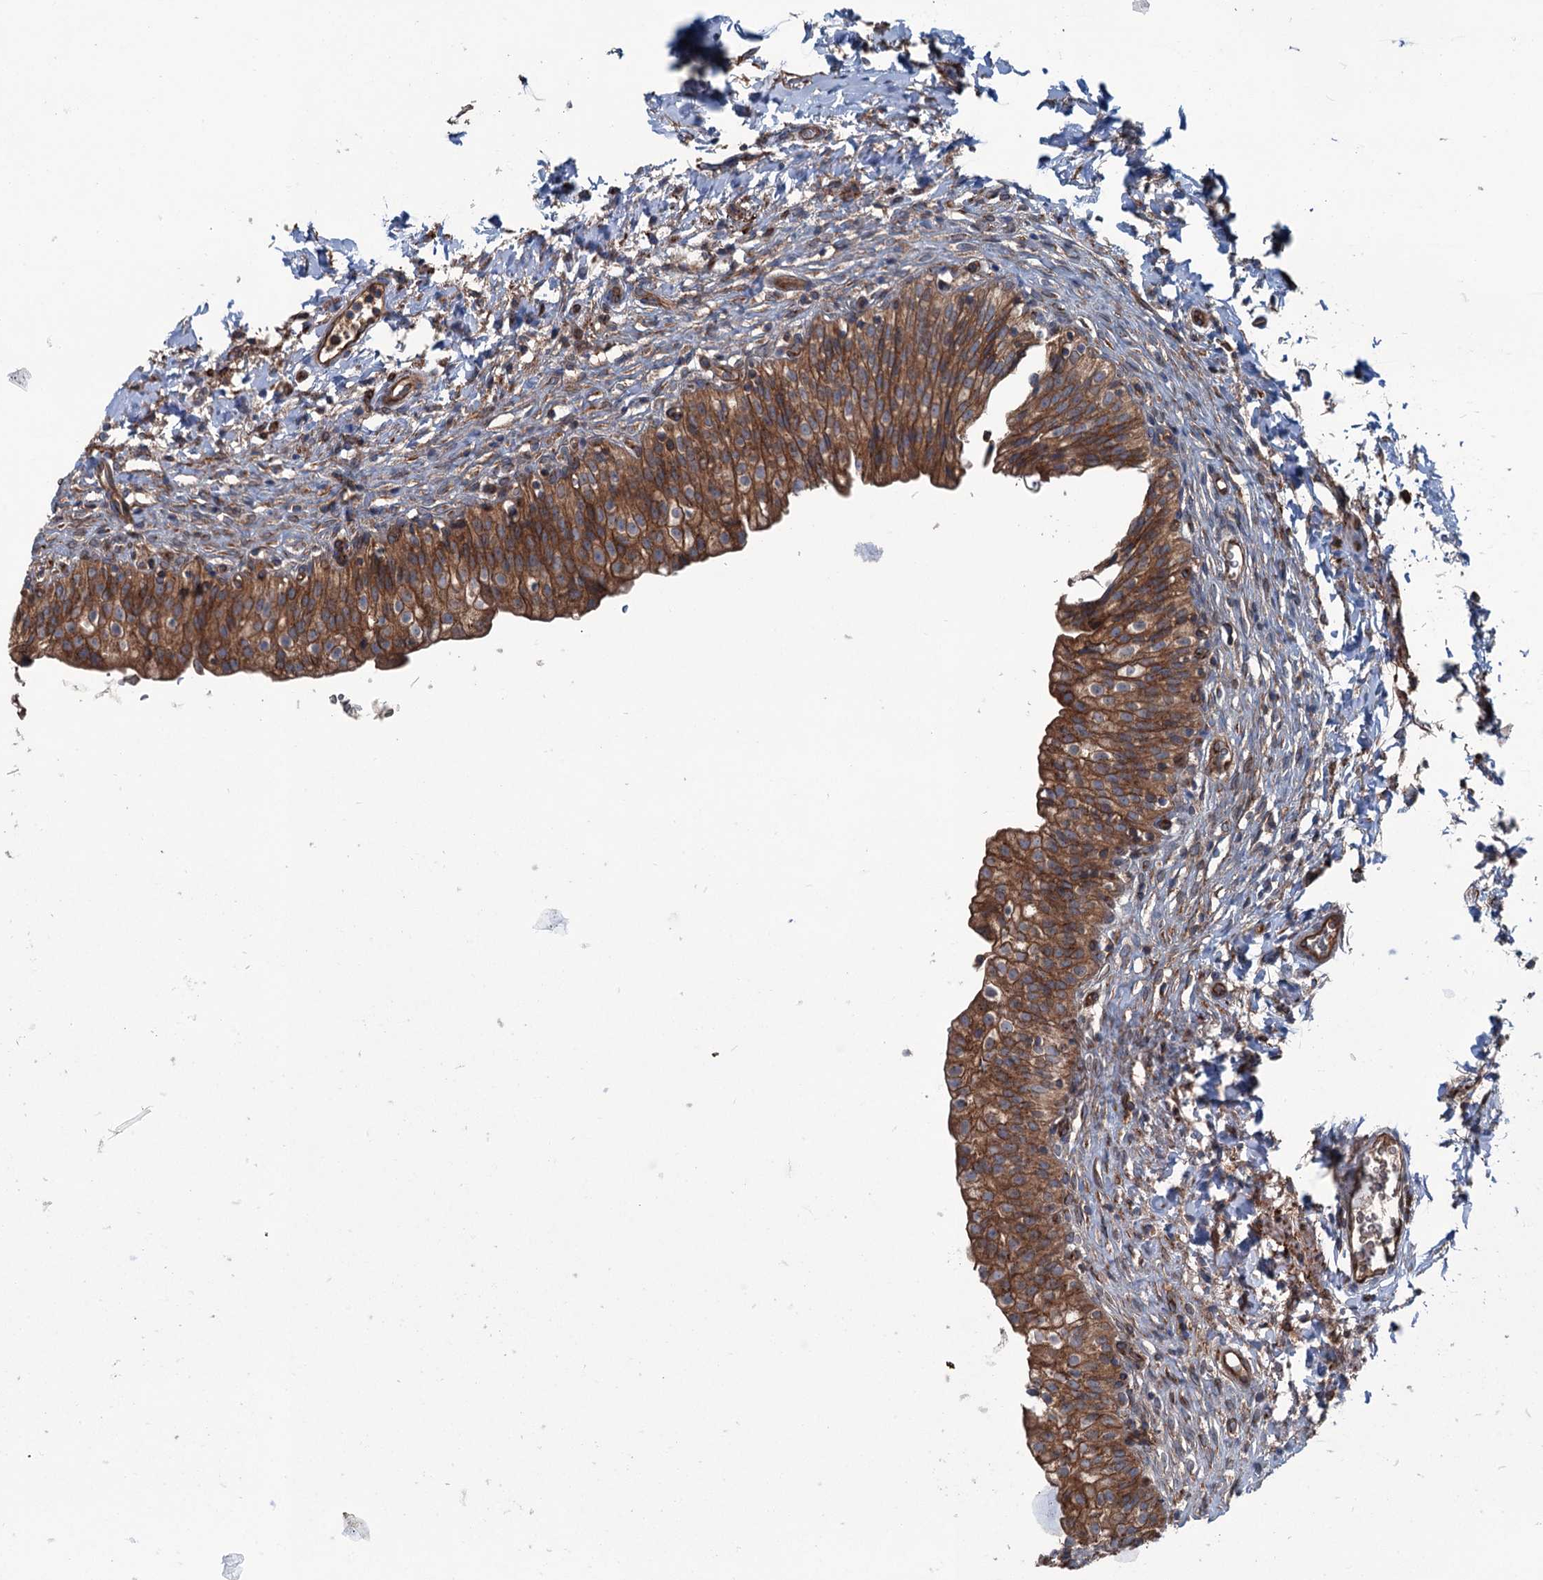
{"staining": {"intensity": "strong", "quantity": ">75%", "location": "cytoplasmic/membranous"}, "tissue": "urinary bladder", "cell_type": "Urothelial cells", "image_type": "normal", "snomed": [{"axis": "morphology", "description": "Normal tissue, NOS"}, {"axis": "topography", "description": "Urinary bladder"}], "caption": "Urothelial cells display high levels of strong cytoplasmic/membranous expression in approximately >75% of cells in benign urinary bladder. Immunohistochemistry stains the protein of interest in brown and the nuclei are stained blue.", "gene": "CALCOCO1", "patient": {"sex": "male", "age": 55}}